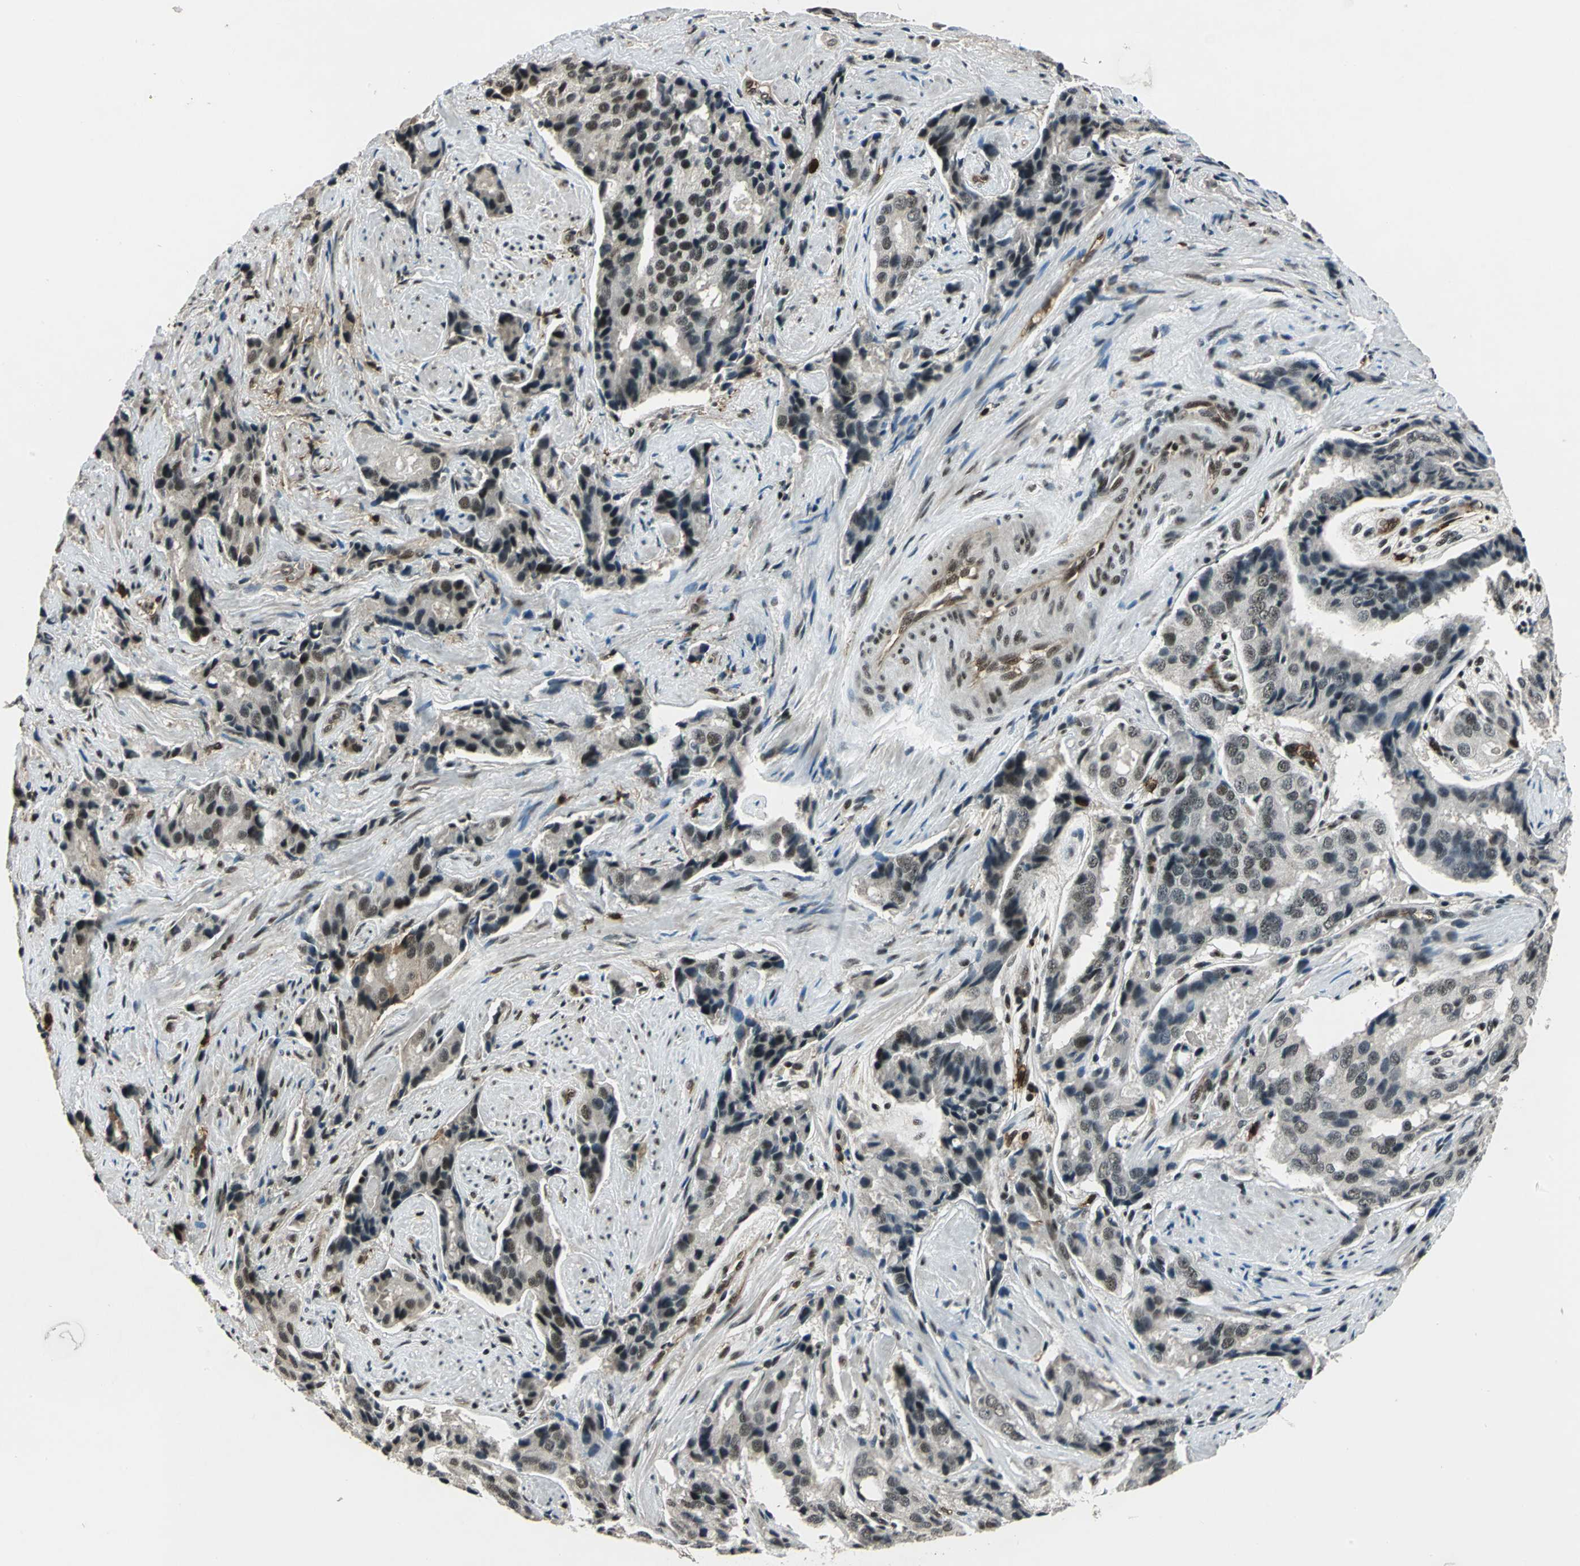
{"staining": {"intensity": "moderate", "quantity": "25%-75%", "location": "cytoplasmic/membranous,nuclear"}, "tissue": "prostate cancer", "cell_type": "Tumor cells", "image_type": "cancer", "snomed": [{"axis": "morphology", "description": "Adenocarcinoma, High grade"}, {"axis": "topography", "description": "Prostate"}], "caption": "Immunohistochemical staining of human prostate cancer demonstrates moderate cytoplasmic/membranous and nuclear protein positivity in approximately 25%-75% of tumor cells.", "gene": "NR2C2", "patient": {"sex": "male", "age": 58}}